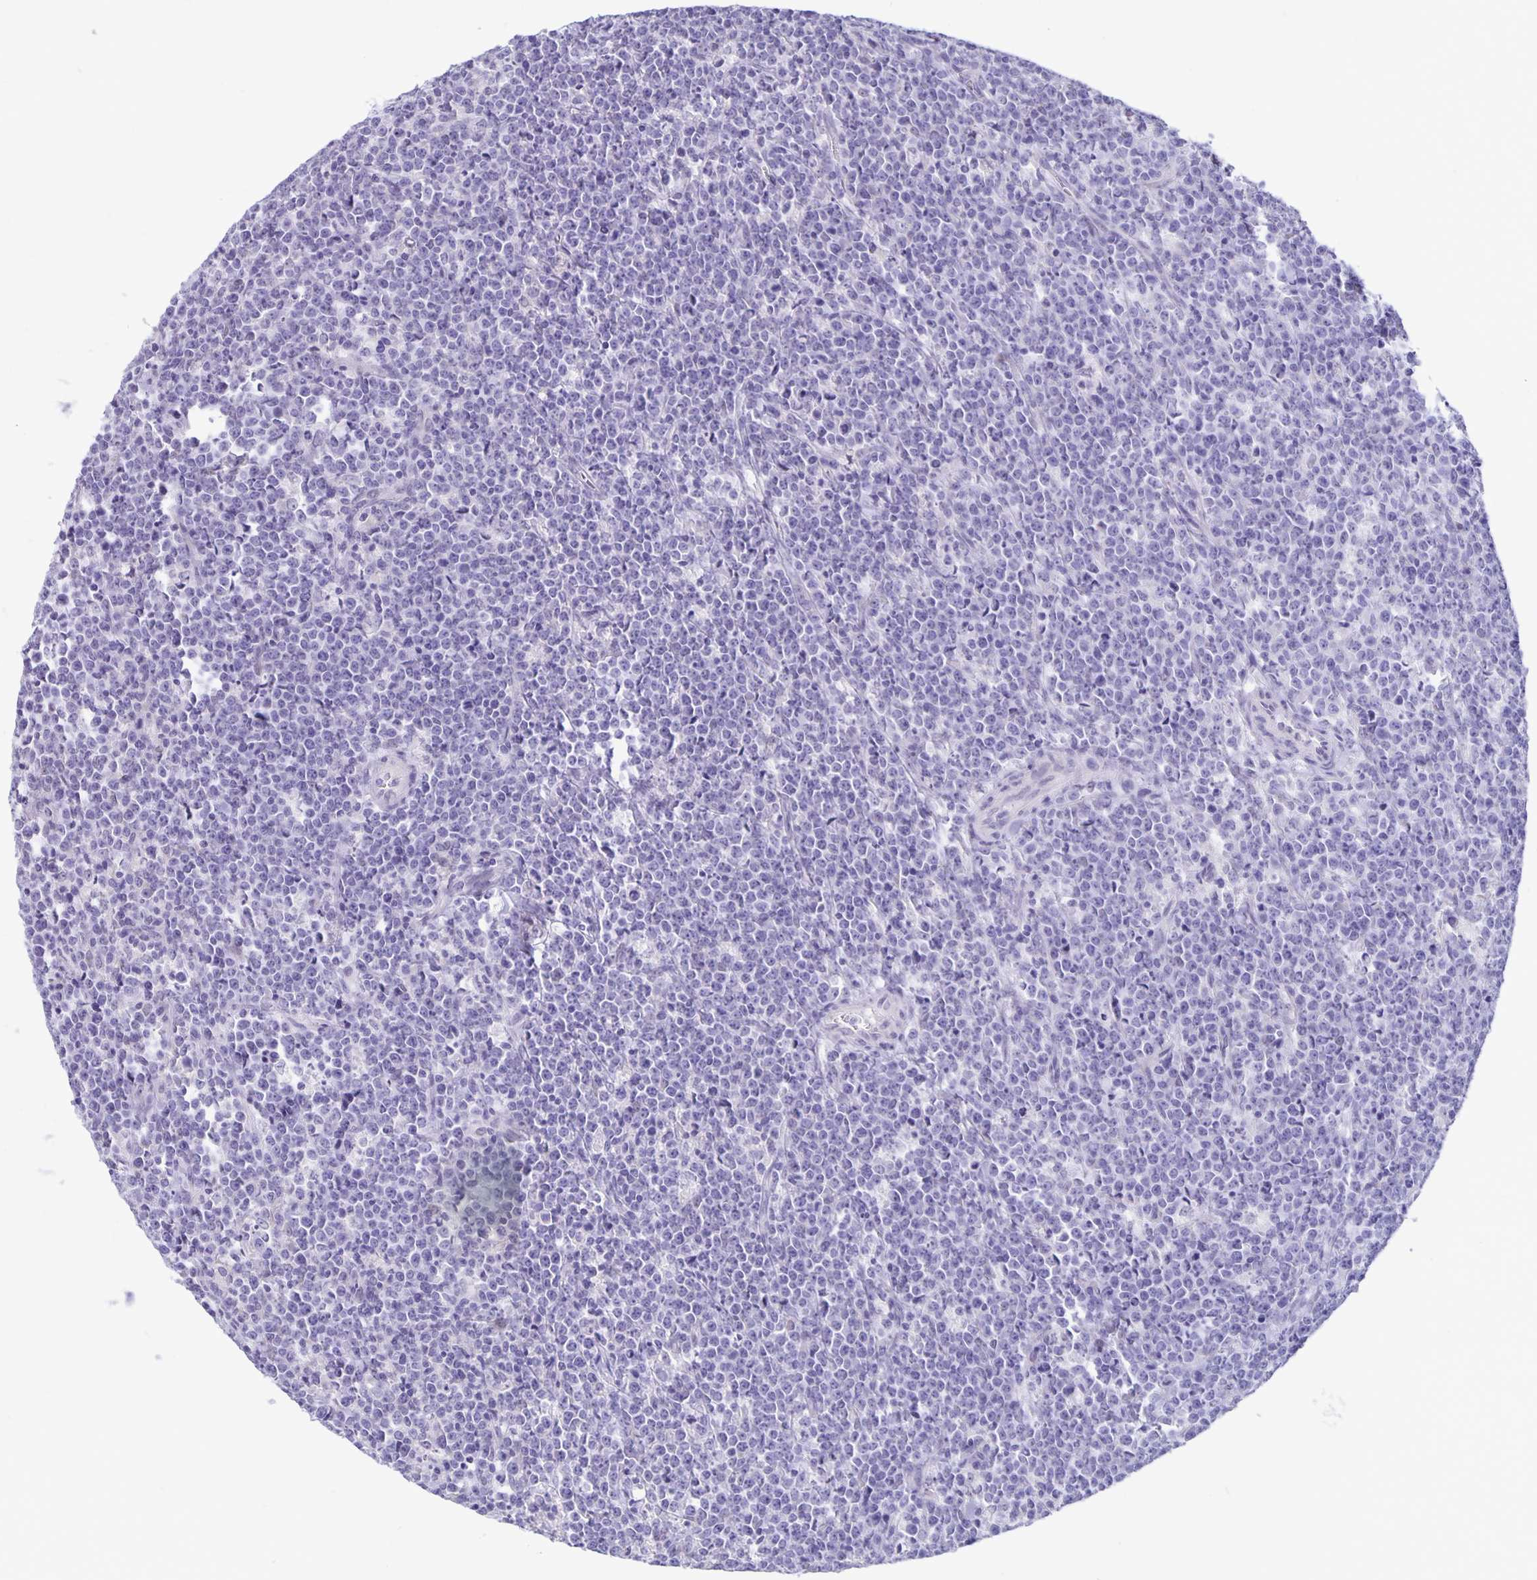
{"staining": {"intensity": "negative", "quantity": "none", "location": "none"}, "tissue": "lymphoma", "cell_type": "Tumor cells", "image_type": "cancer", "snomed": [{"axis": "morphology", "description": "Malignant lymphoma, non-Hodgkin's type, High grade"}, {"axis": "topography", "description": "Small intestine"}], "caption": "An image of human lymphoma is negative for staining in tumor cells.", "gene": "ERMN", "patient": {"sex": "female", "age": 56}}